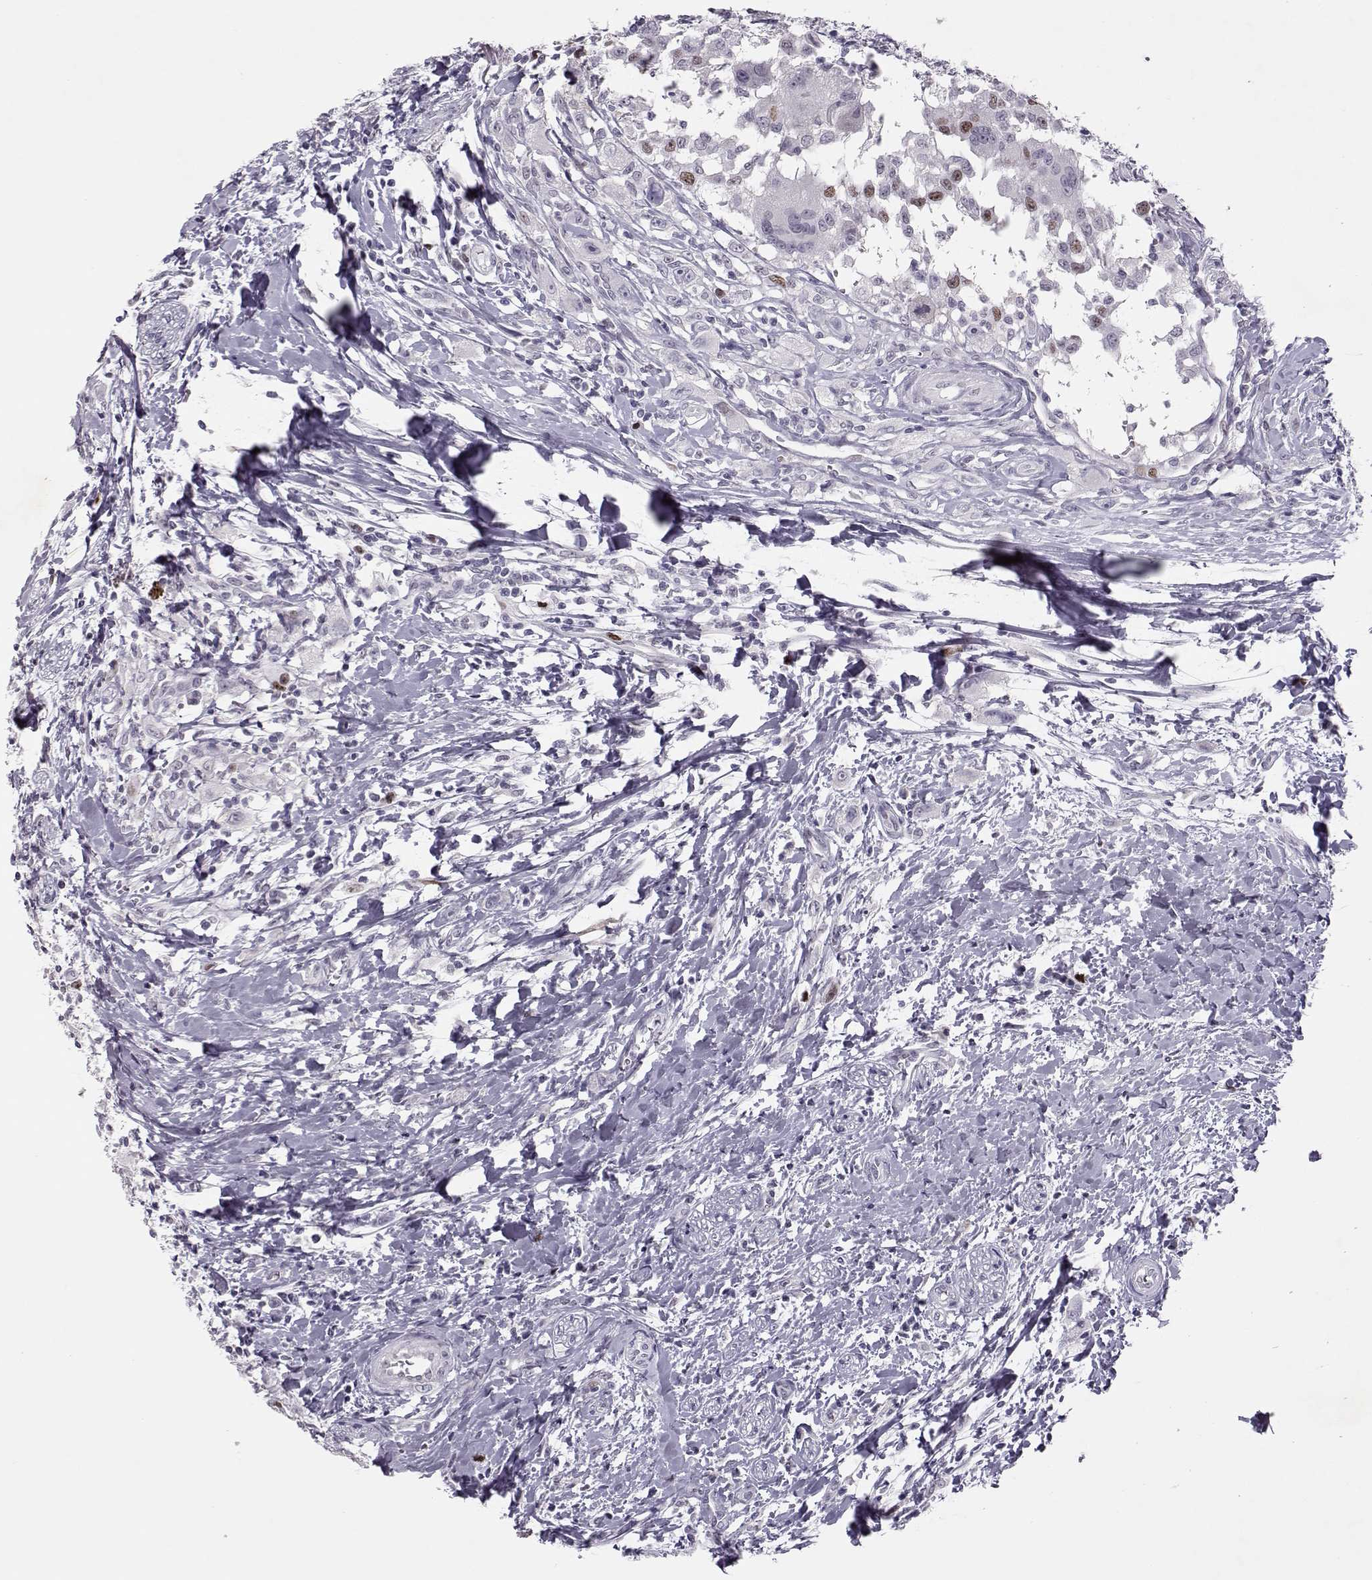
{"staining": {"intensity": "moderate", "quantity": "<25%", "location": "nuclear"}, "tissue": "head and neck cancer", "cell_type": "Tumor cells", "image_type": "cancer", "snomed": [{"axis": "morphology", "description": "Squamous cell carcinoma, NOS"}, {"axis": "morphology", "description": "Squamous cell carcinoma, metastatic, NOS"}, {"axis": "topography", "description": "Oral tissue"}, {"axis": "topography", "description": "Head-Neck"}], "caption": "Protein expression analysis of metastatic squamous cell carcinoma (head and neck) shows moderate nuclear staining in about <25% of tumor cells. Nuclei are stained in blue.", "gene": "SGO1", "patient": {"sex": "female", "age": 85}}